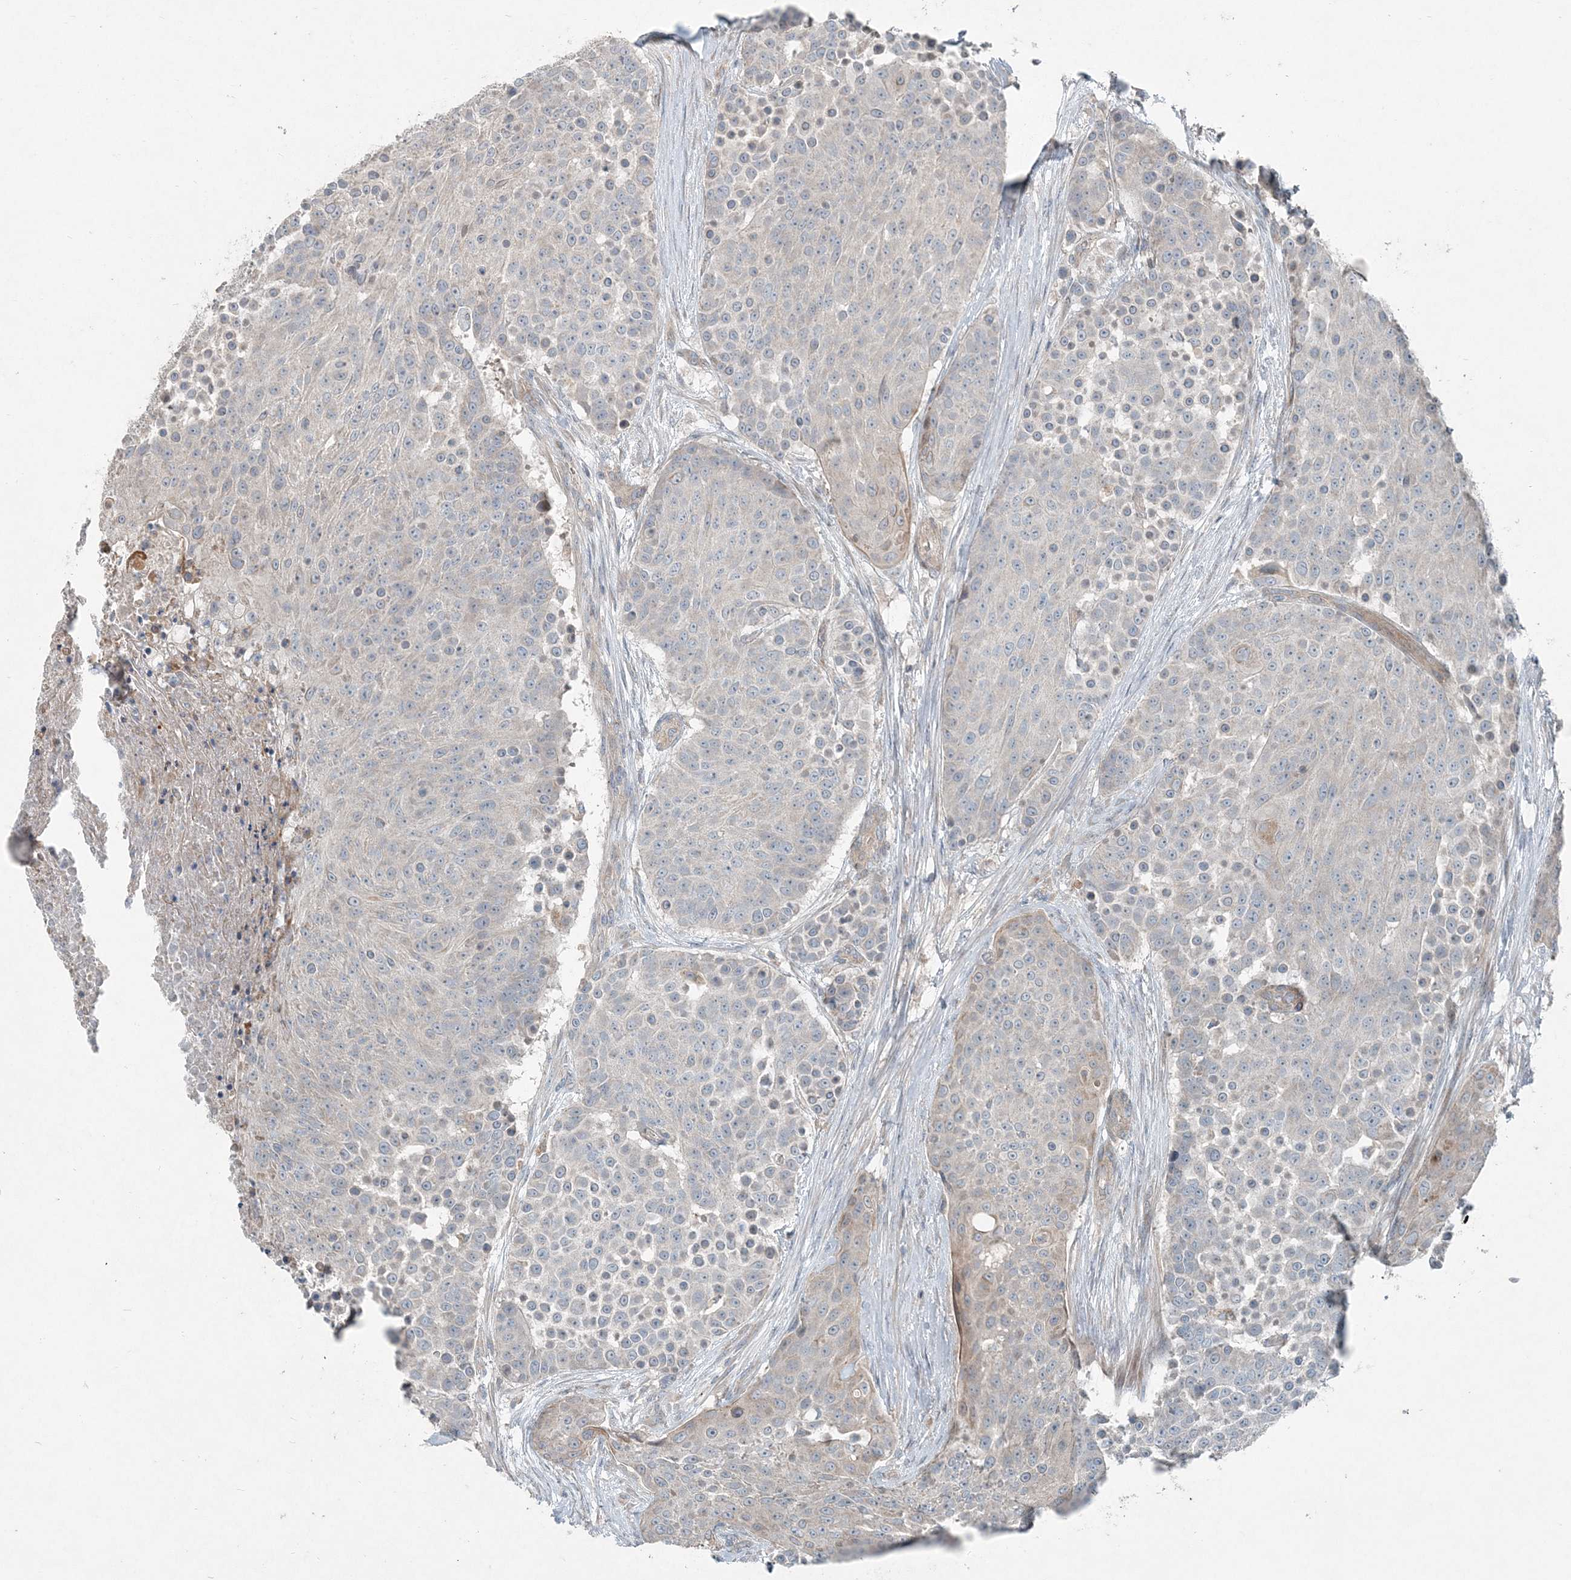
{"staining": {"intensity": "negative", "quantity": "none", "location": "none"}, "tissue": "urothelial cancer", "cell_type": "Tumor cells", "image_type": "cancer", "snomed": [{"axis": "morphology", "description": "Urothelial carcinoma, High grade"}, {"axis": "topography", "description": "Urinary bladder"}], "caption": "Immunohistochemical staining of urothelial cancer reveals no significant positivity in tumor cells. (Stains: DAB IHC with hematoxylin counter stain, Microscopy: brightfield microscopy at high magnification).", "gene": "INTU", "patient": {"sex": "female", "age": 63}}